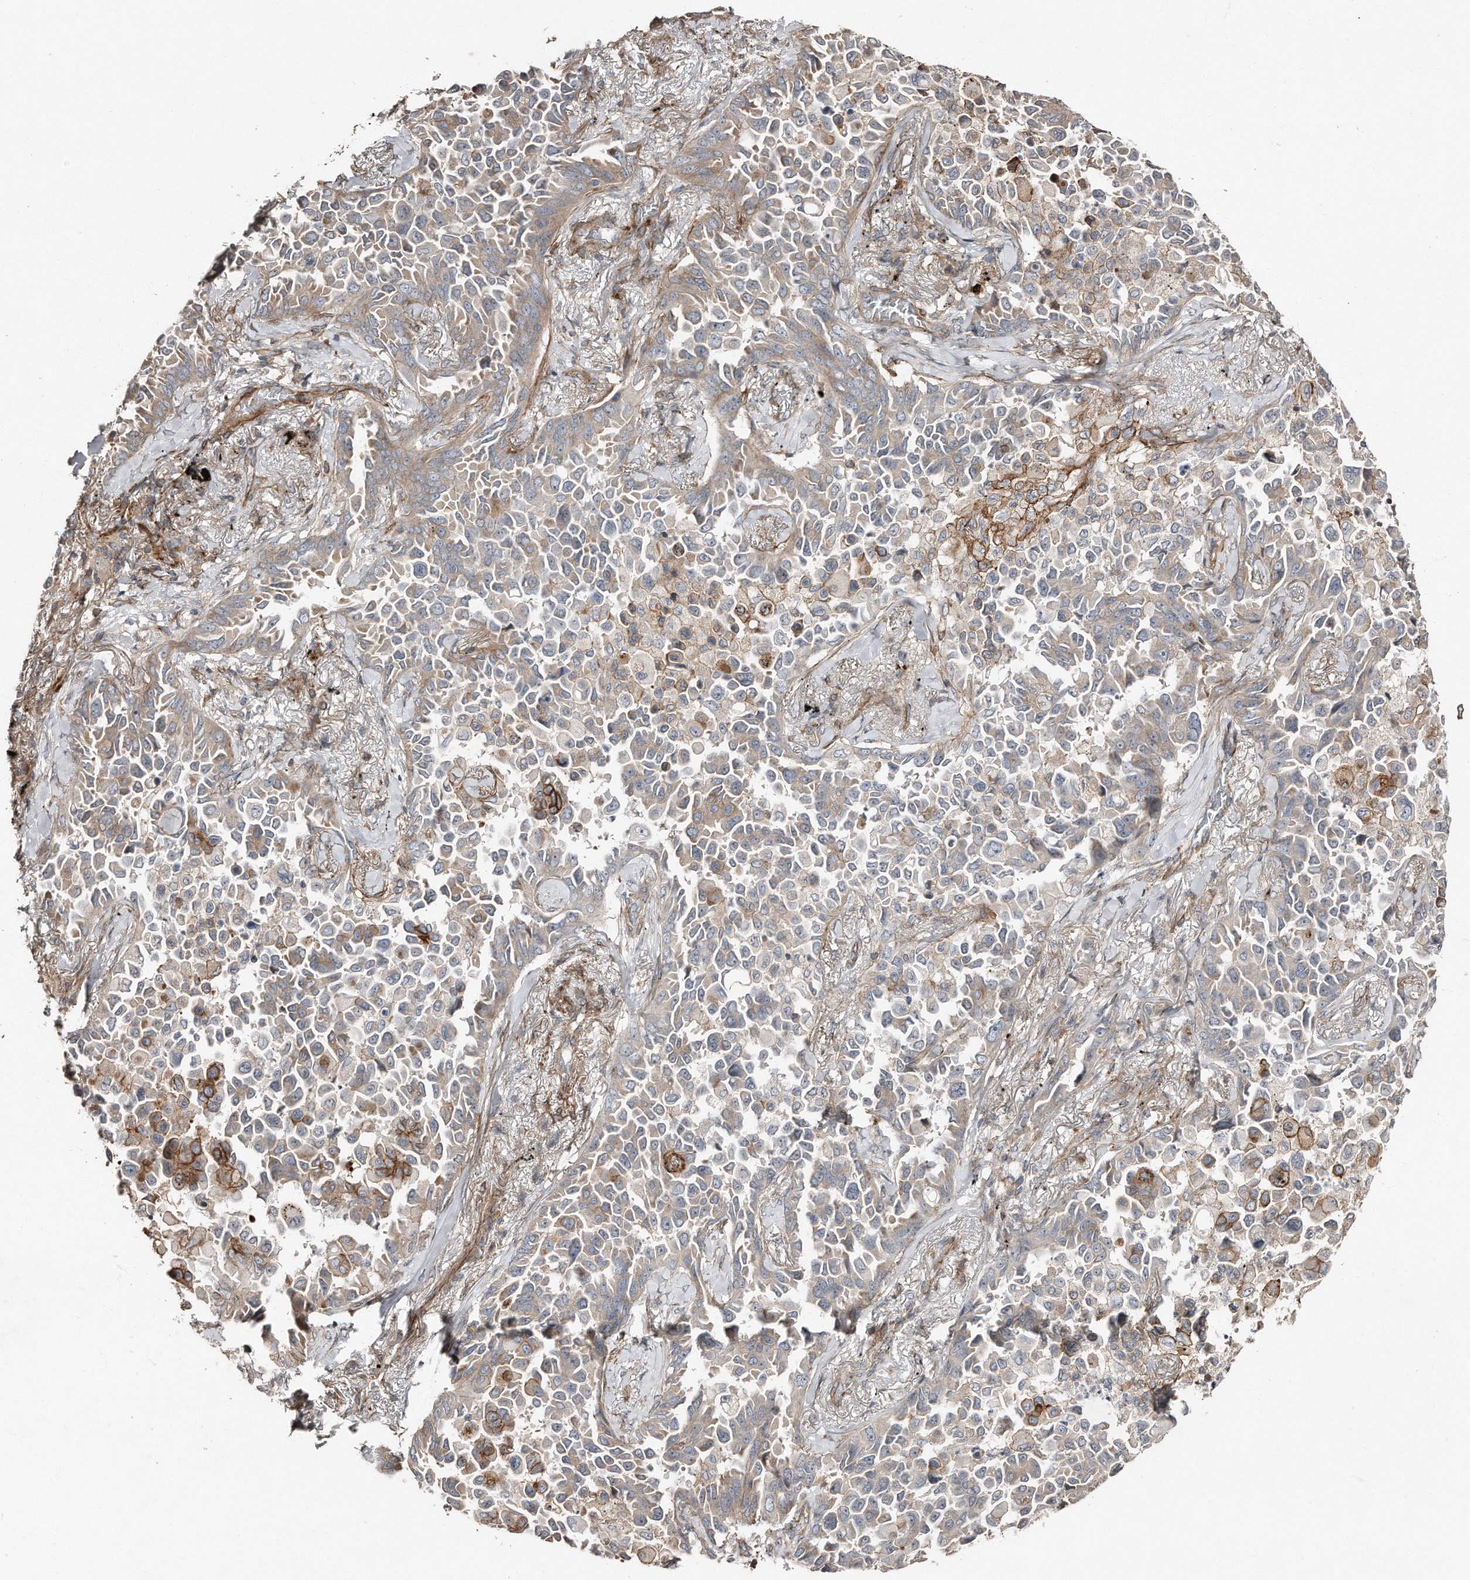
{"staining": {"intensity": "moderate", "quantity": "<25%", "location": "cytoplasmic/membranous"}, "tissue": "lung cancer", "cell_type": "Tumor cells", "image_type": "cancer", "snomed": [{"axis": "morphology", "description": "Adenocarcinoma, NOS"}, {"axis": "topography", "description": "Lung"}], "caption": "Approximately <25% of tumor cells in lung cancer exhibit moderate cytoplasmic/membranous protein staining as visualized by brown immunohistochemical staining.", "gene": "SNAP47", "patient": {"sex": "female", "age": 67}}